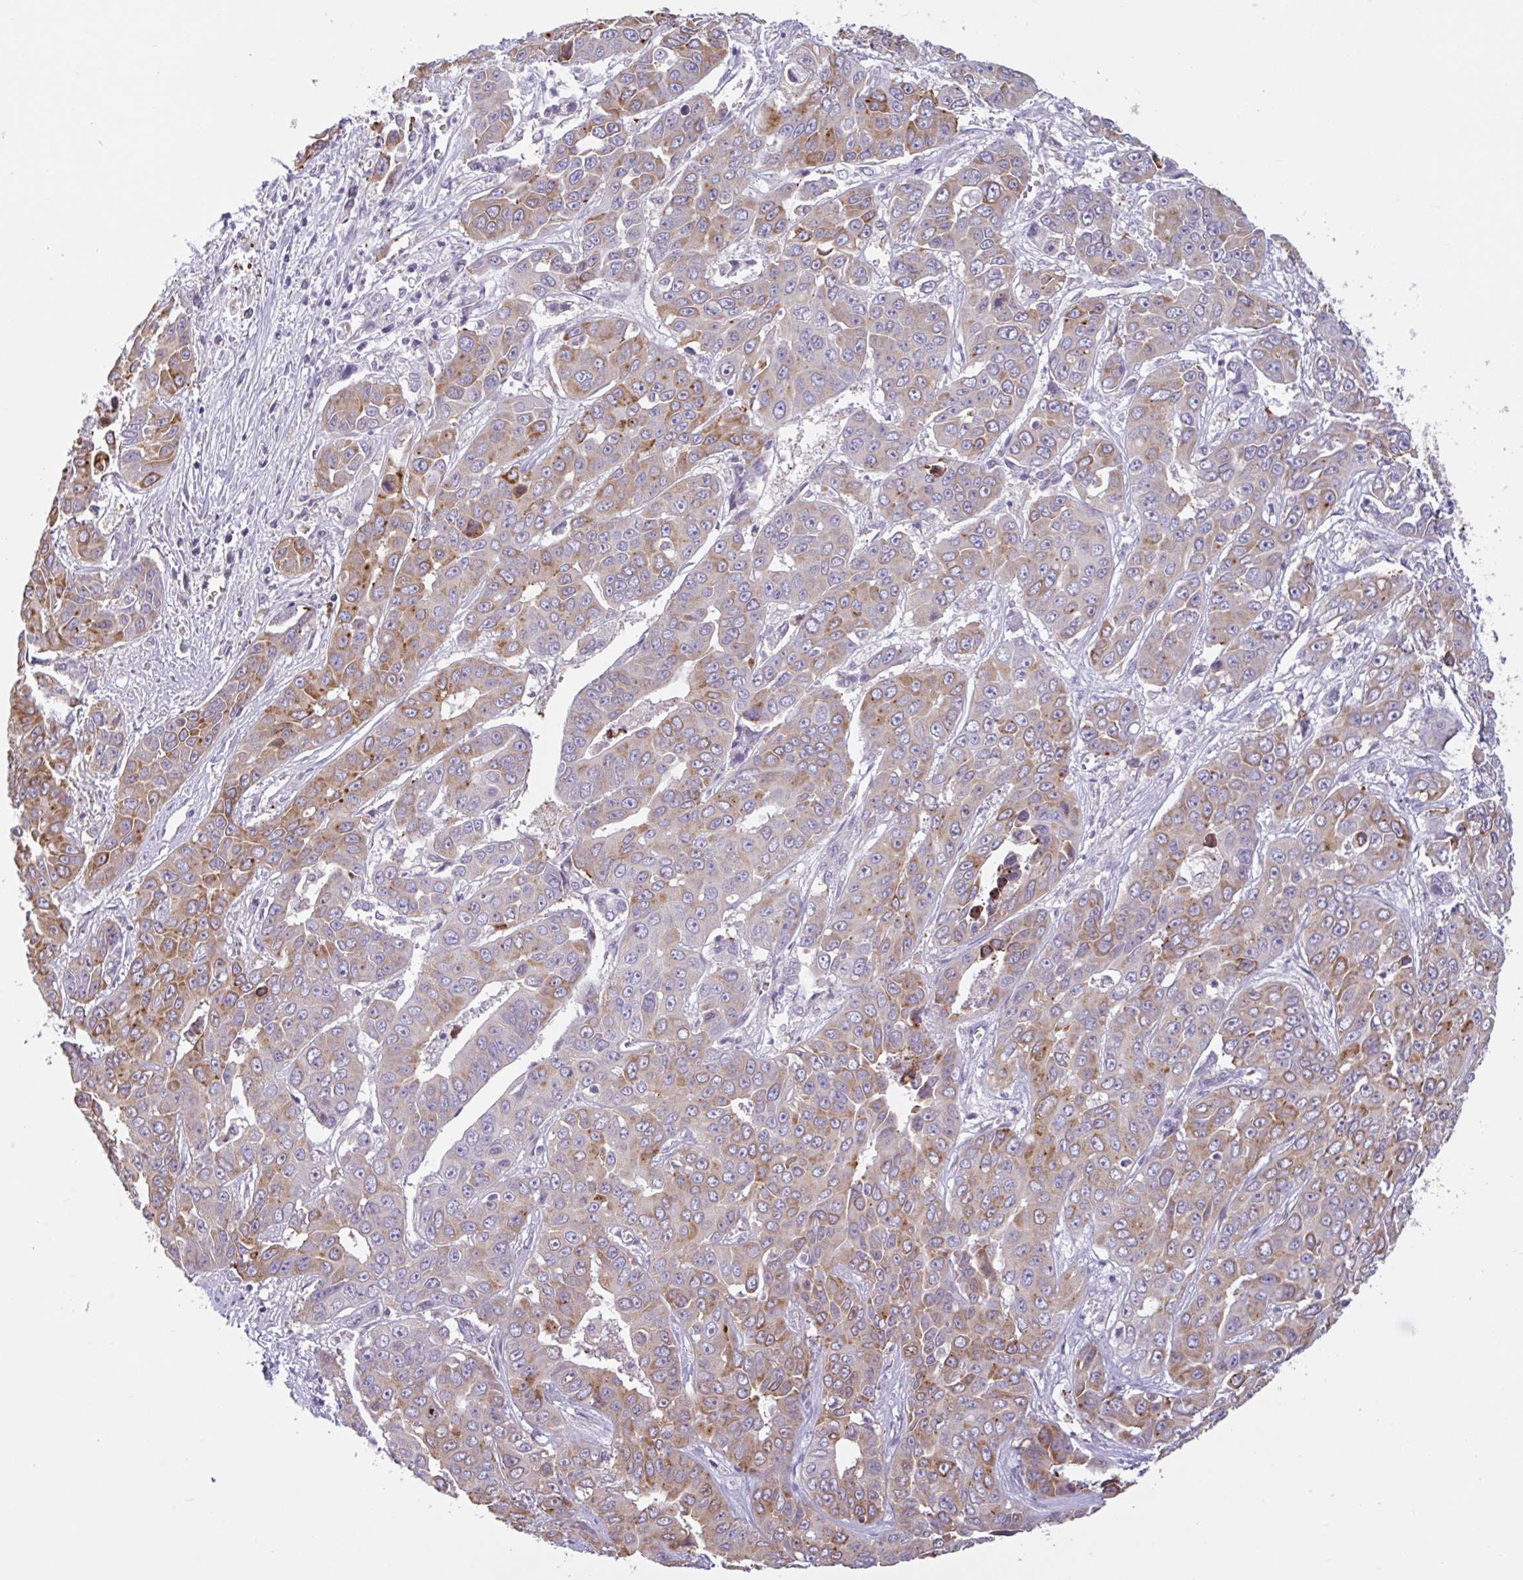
{"staining": {"intensity": "moderate", "quantity": ">75%", "location": "cytoplasmic/membranous"}, "tissue": "liver cancer", "cell_type": "Tumor cells", "image_type": "cancer", "snomed": [{"axis": "morphology", "description": "Cholangiocarcinoma"}, {"axis": "topography", "description": "Liver"}], "caption": "This histopathology image exhibits IHC staining of human liver cancer, with medium moderate cytoplasmic/membranous expression in approximately >75% of tumor cells.", "gene": "CTSE", "patient": {"sex": "female", "age": 52}}